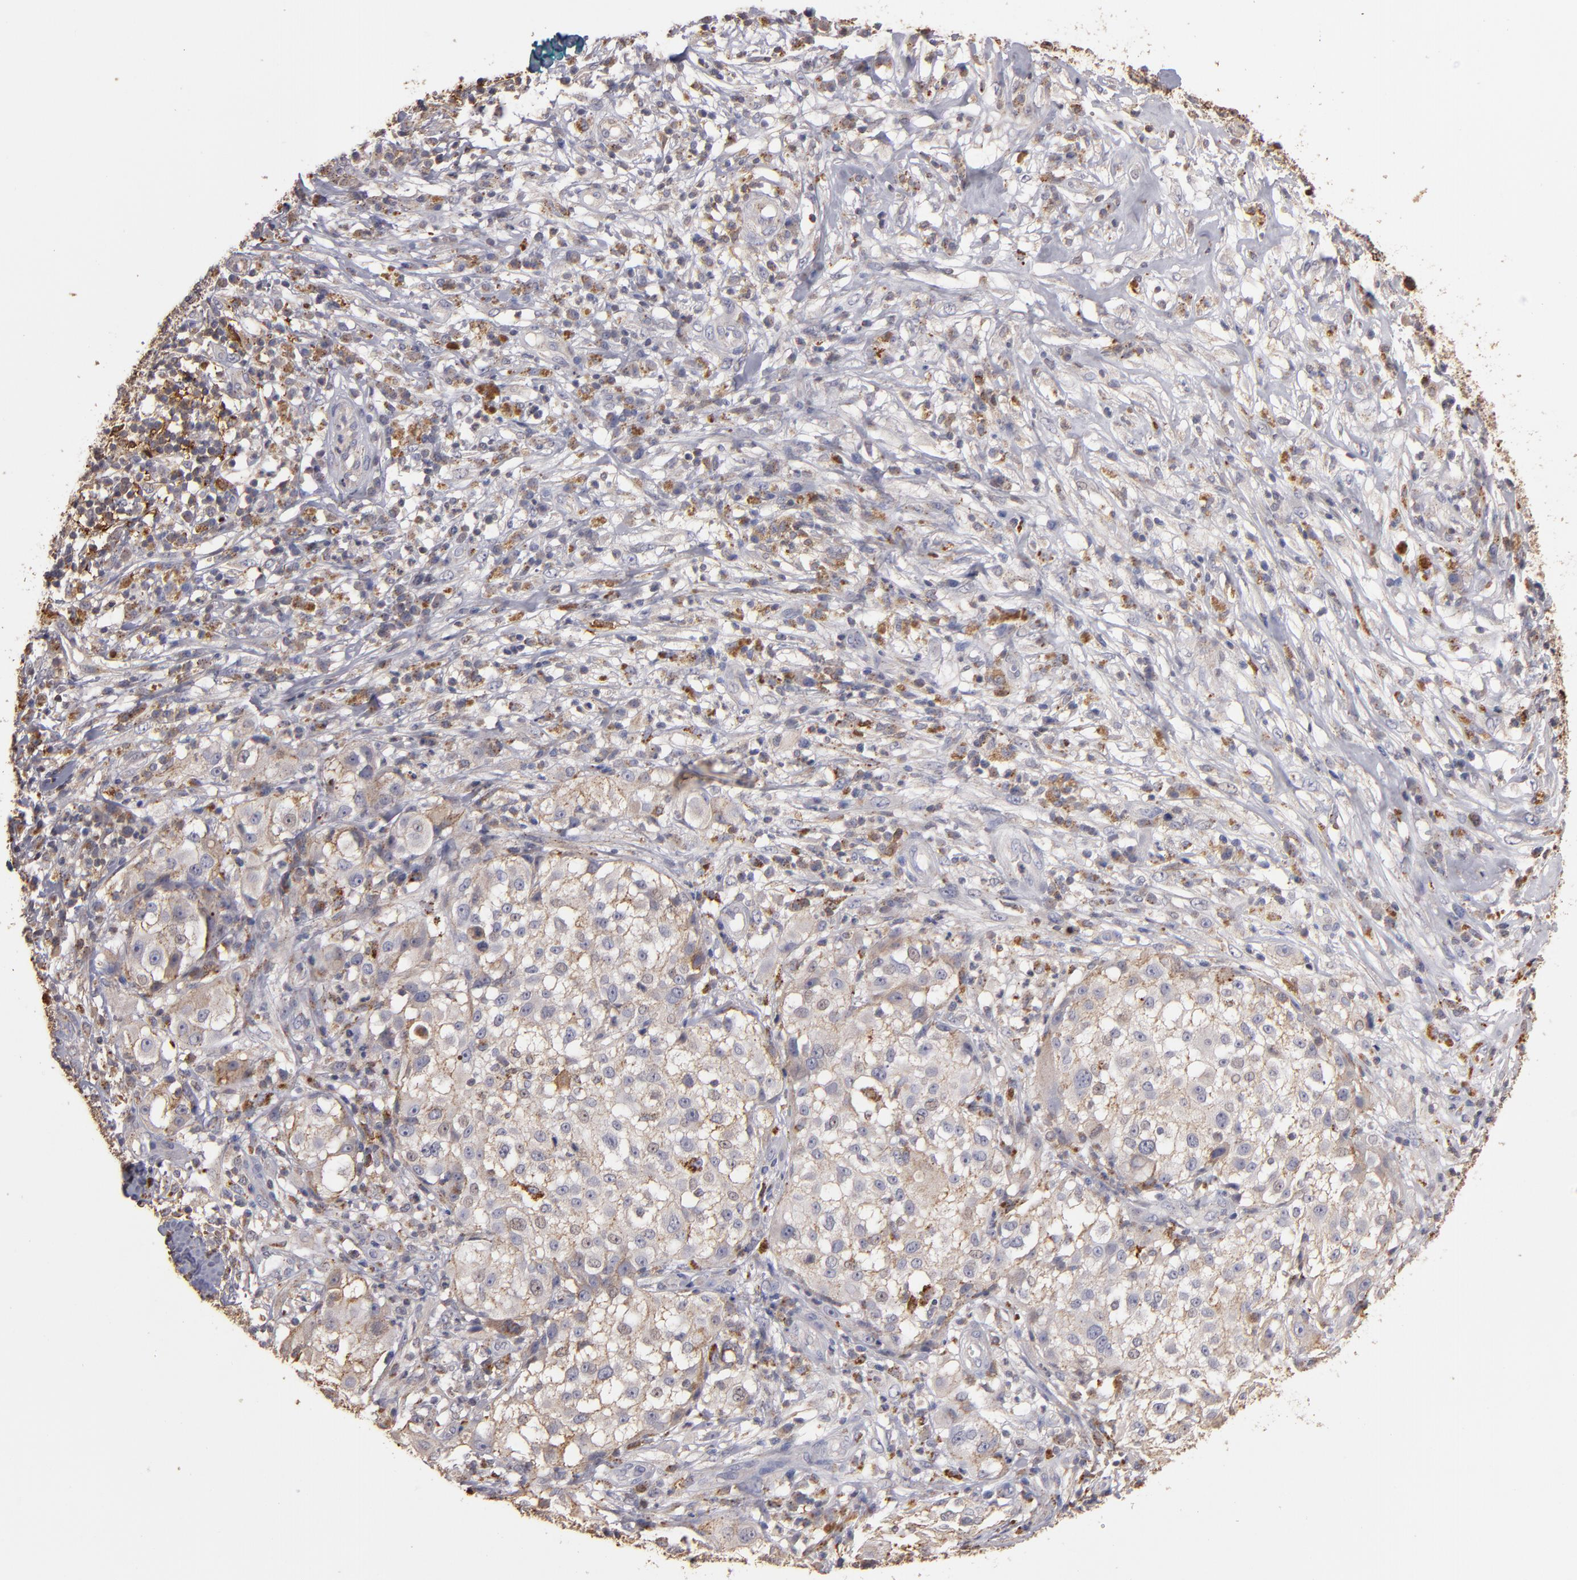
{"staining": {"intensity": "moderate", "quantity": "<25%", "location": "cytoplasmic/membranous"}, "tissue": "melanoma", "cell_type": "Tumor cells", "image_type": "cancer", "snomed": [{"axis": "morphology", "description": "Necrosis, NOS"}, {"axis": "morphology", "description": "Malignant melanoma, NOS"}, {"axis": "topography", "description": "Skin"}], "caption": "A brown stain shows moderate cytoplasmic/membranous positivity of a protein in malignant melanoma tumor cells.", "gene": "TRAF1", "patient": {"sex": "female", "age": 87}}